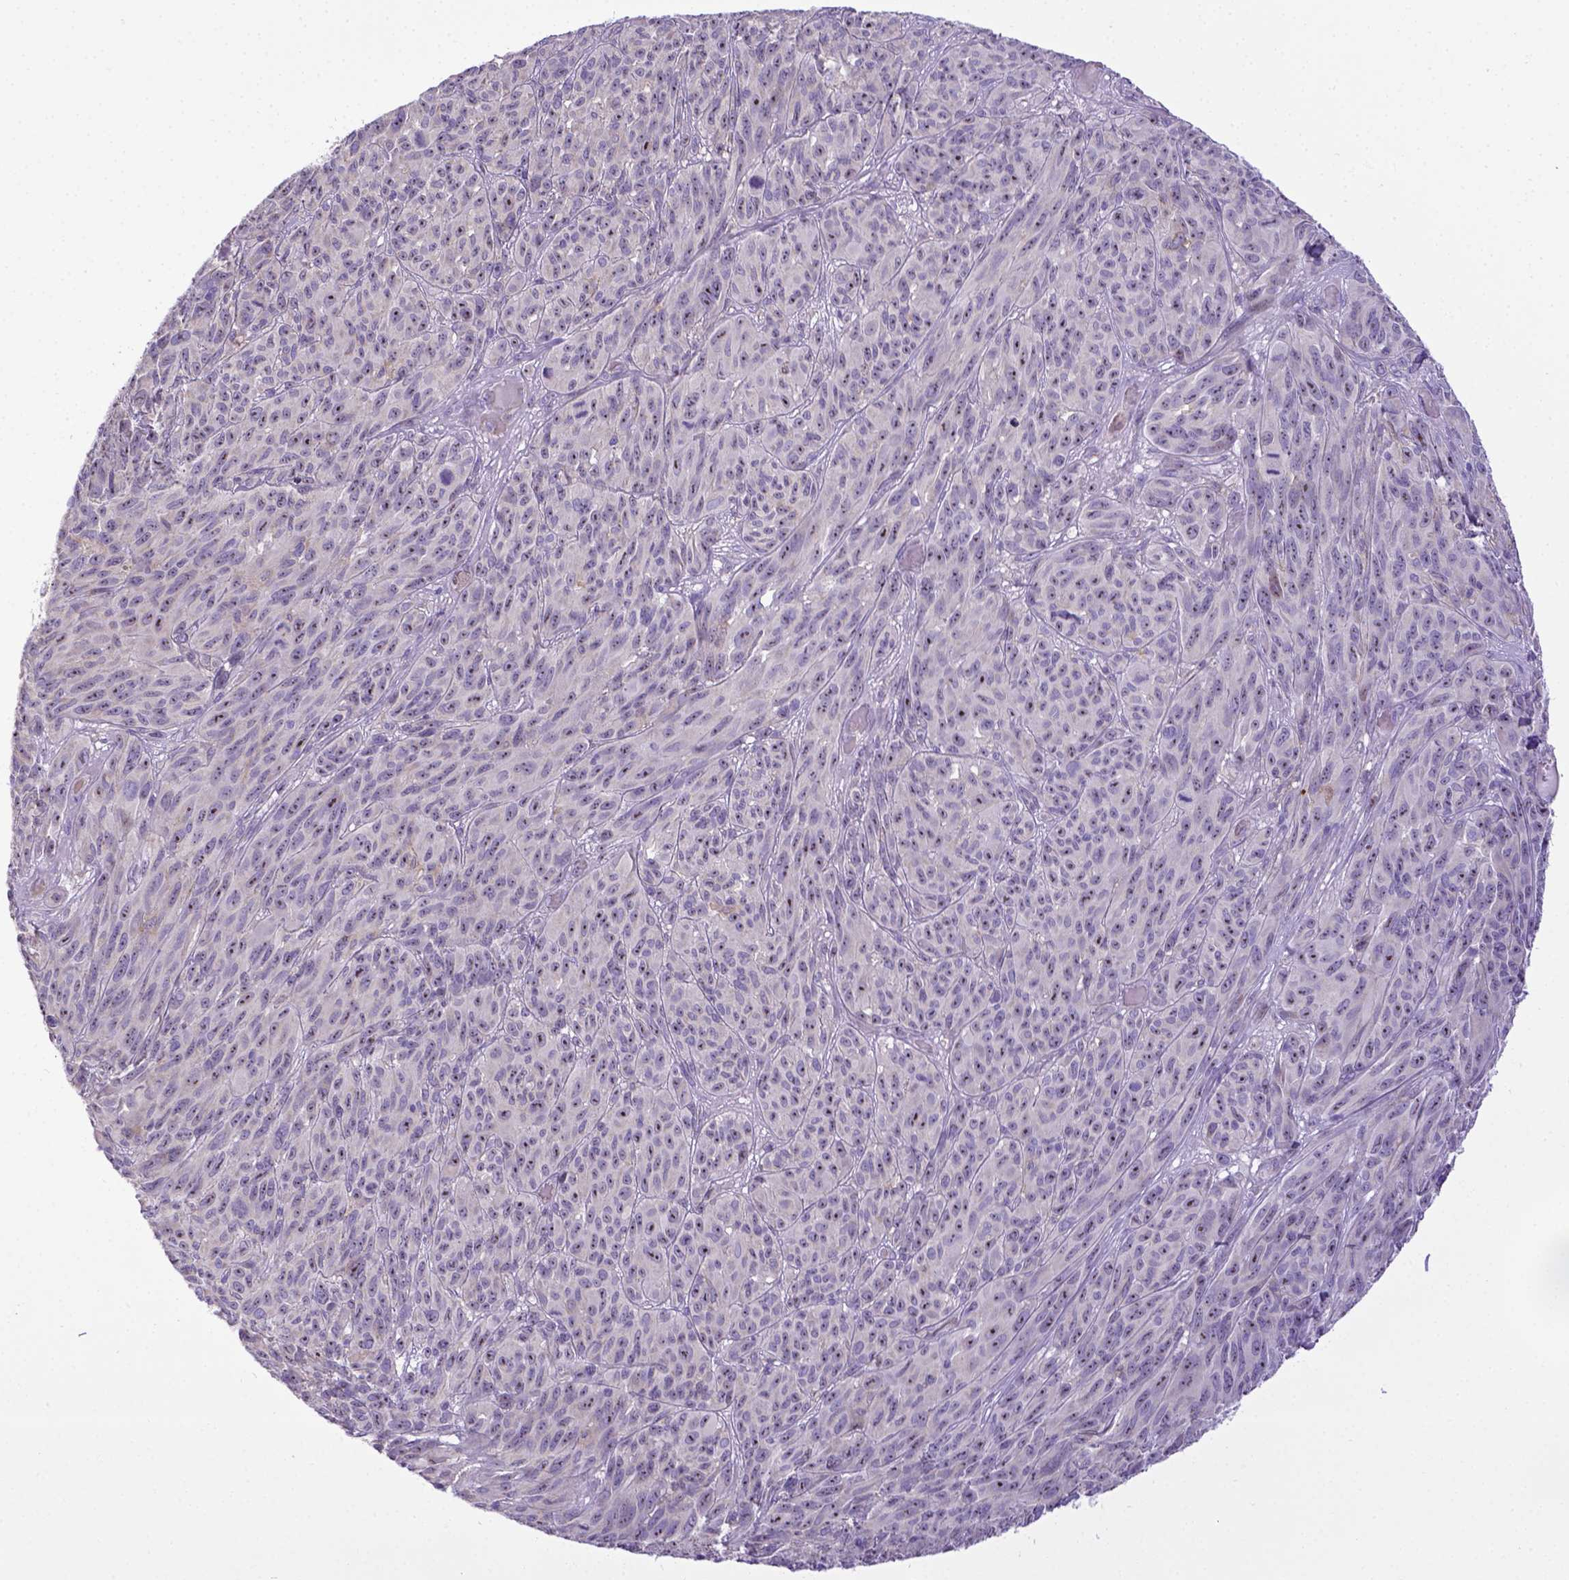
{"staining": {"intensity": "negative", "quantity": "none", "location": "none"}, "tissue": "melanoma", "cell_type": "Tumor cells", "image_type": "cancer", "snomed": [{"axis": "morphology", "description": "Malignant melanoma, NOS"}, {"axis": "topography", "description": "Vulva, labia, clitoris and Bartholin´s gland, NO"}], "caption": "Immunohistochemistry histopathology image of human malignant melanoma stained for a protein (brown), which exhibits no positivity in tumor cells. (Stains: DAB IHC with hematoxylin counter stain, Microscopy: brightfield microscopy at high magnification).", "gene": "CD40", "patient": {"sex": "female", "age": 75}}